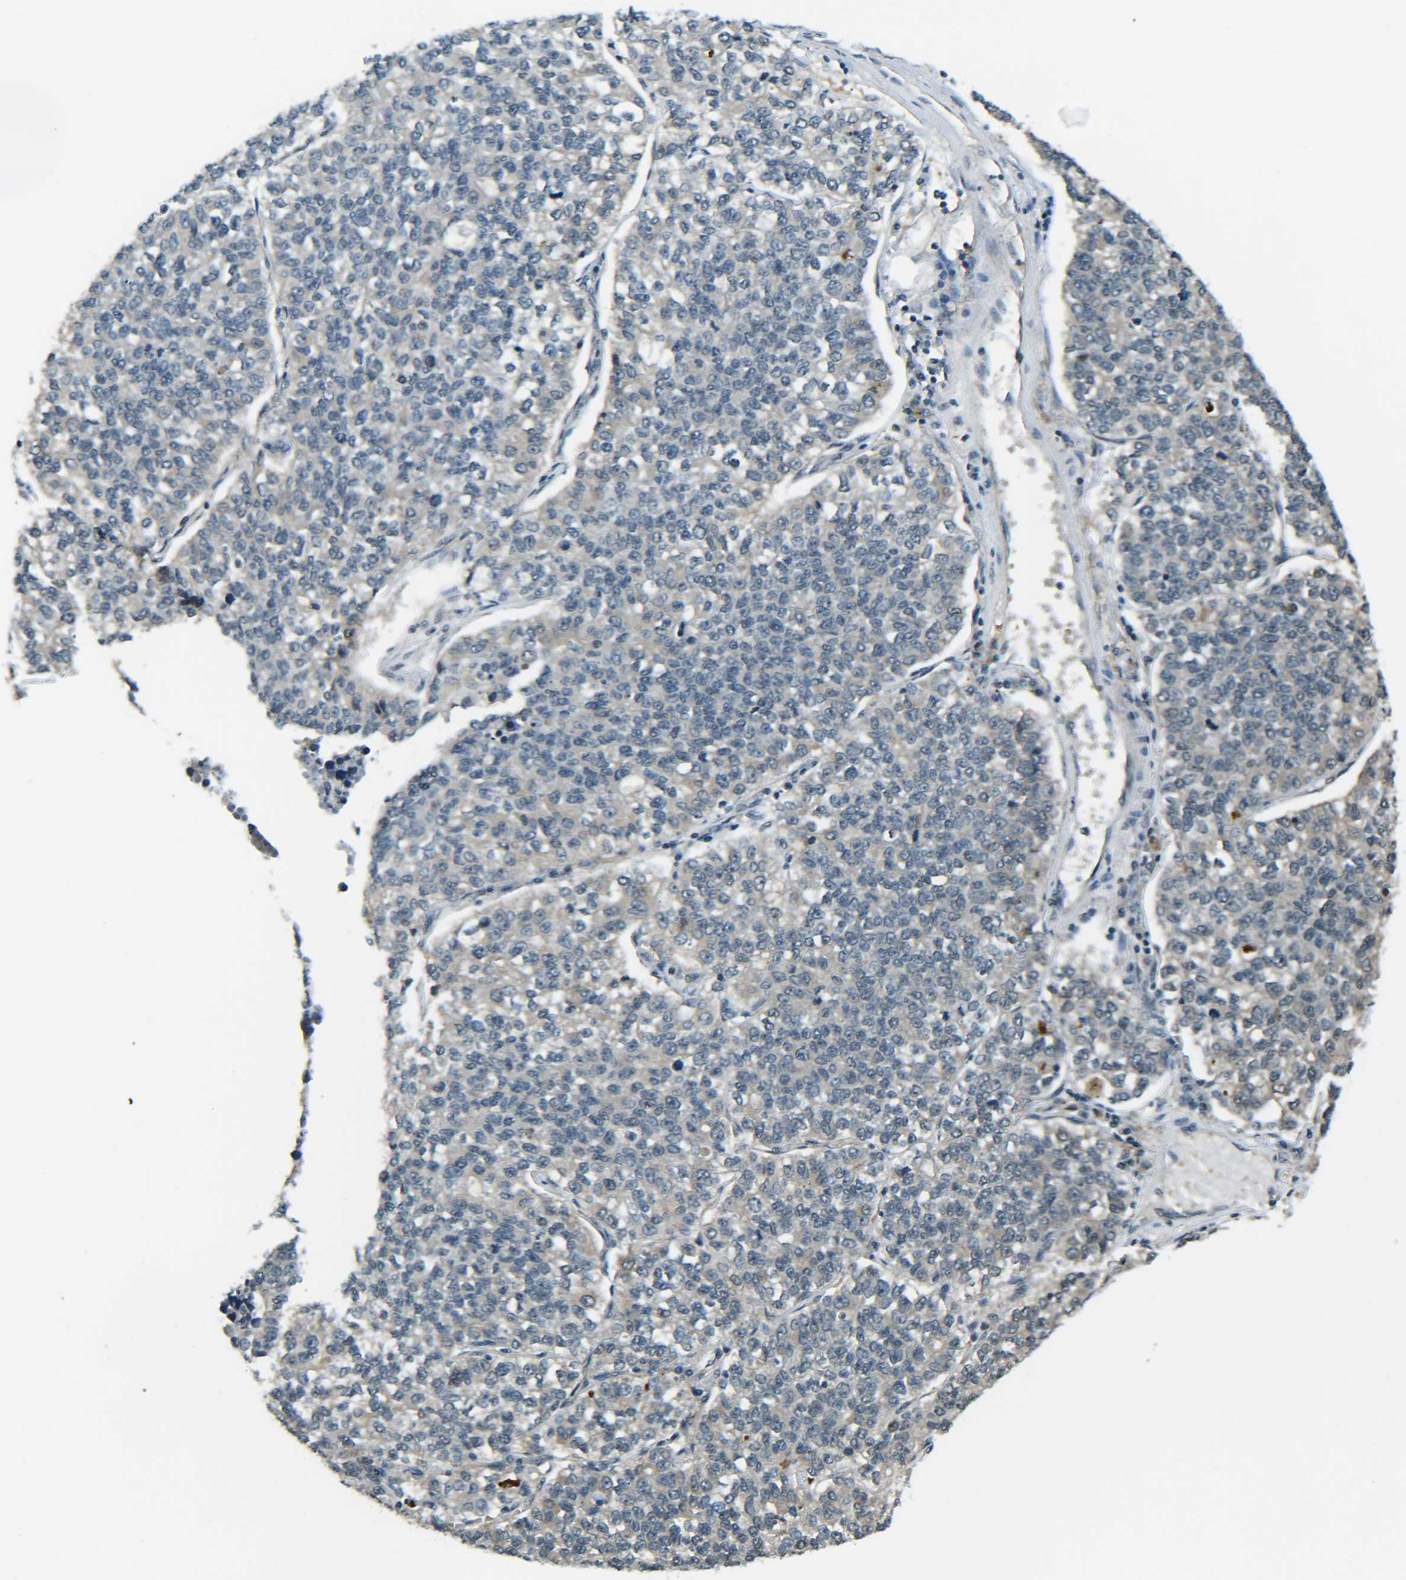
{"staining": {"intensity": "negative", "quantity": "none", "location": "none"}, "tissue": "lung cancer", "cell_type": "Tumor cells", "image_type": "cancer", "snomed": [{"axis": "morphology", "description": "Adenocarcinoma, NOS"}, {"axis": "topography", "description": "Lung"}], "caption": "Immunohistochemistry micrograph of neoplastic tissue: human lung adenocarcinoma stained with DAB (3,3'-diaminobenzidine) exhibits no significant protein positivity in tumor cells. (Brightfield microscopy of DAB IHC at high magnification).", "gene": "DAB2", "patient": {"sex": "male", "age": 49}}